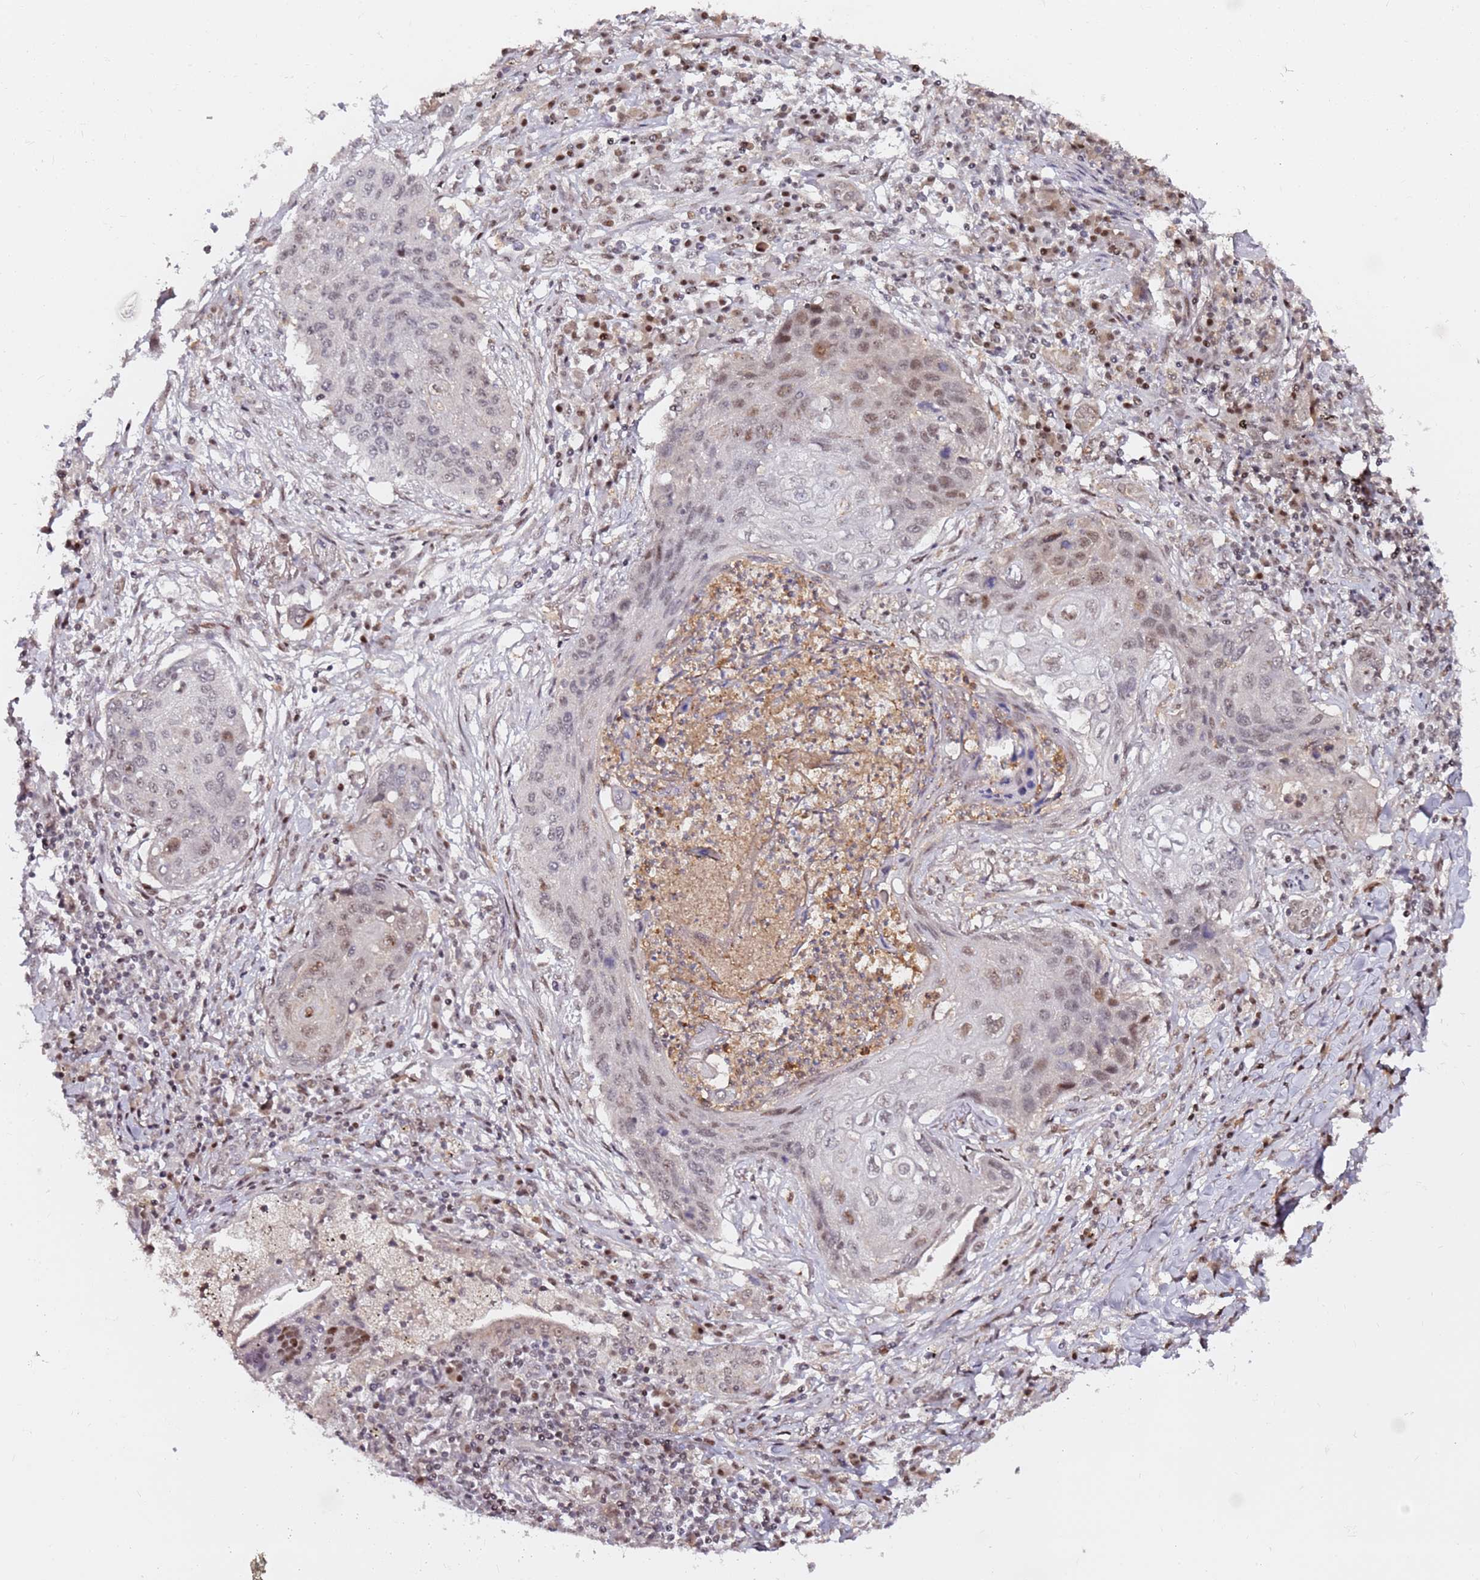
{"staining": {"intensity": "moderate", "quantity": "<25%", "location": "nuclear"}, "tissue": "lung cancer", "cell_type": "Tumor cells", "image_type": "cancer", "snomed": [{"axis": "morphology", "description": "Squamous cell carcinoma, NOS"}, {"axis": "topography", "description": "Lung"}], "caption": "Protein staining of lung cancer (squamous cell carcinoma) tissue reveals moderate nuclear positivity in approximately <25% of tumor cells.", "gene": "FCF1", "patient": {"sex": "female", "age": 63}}